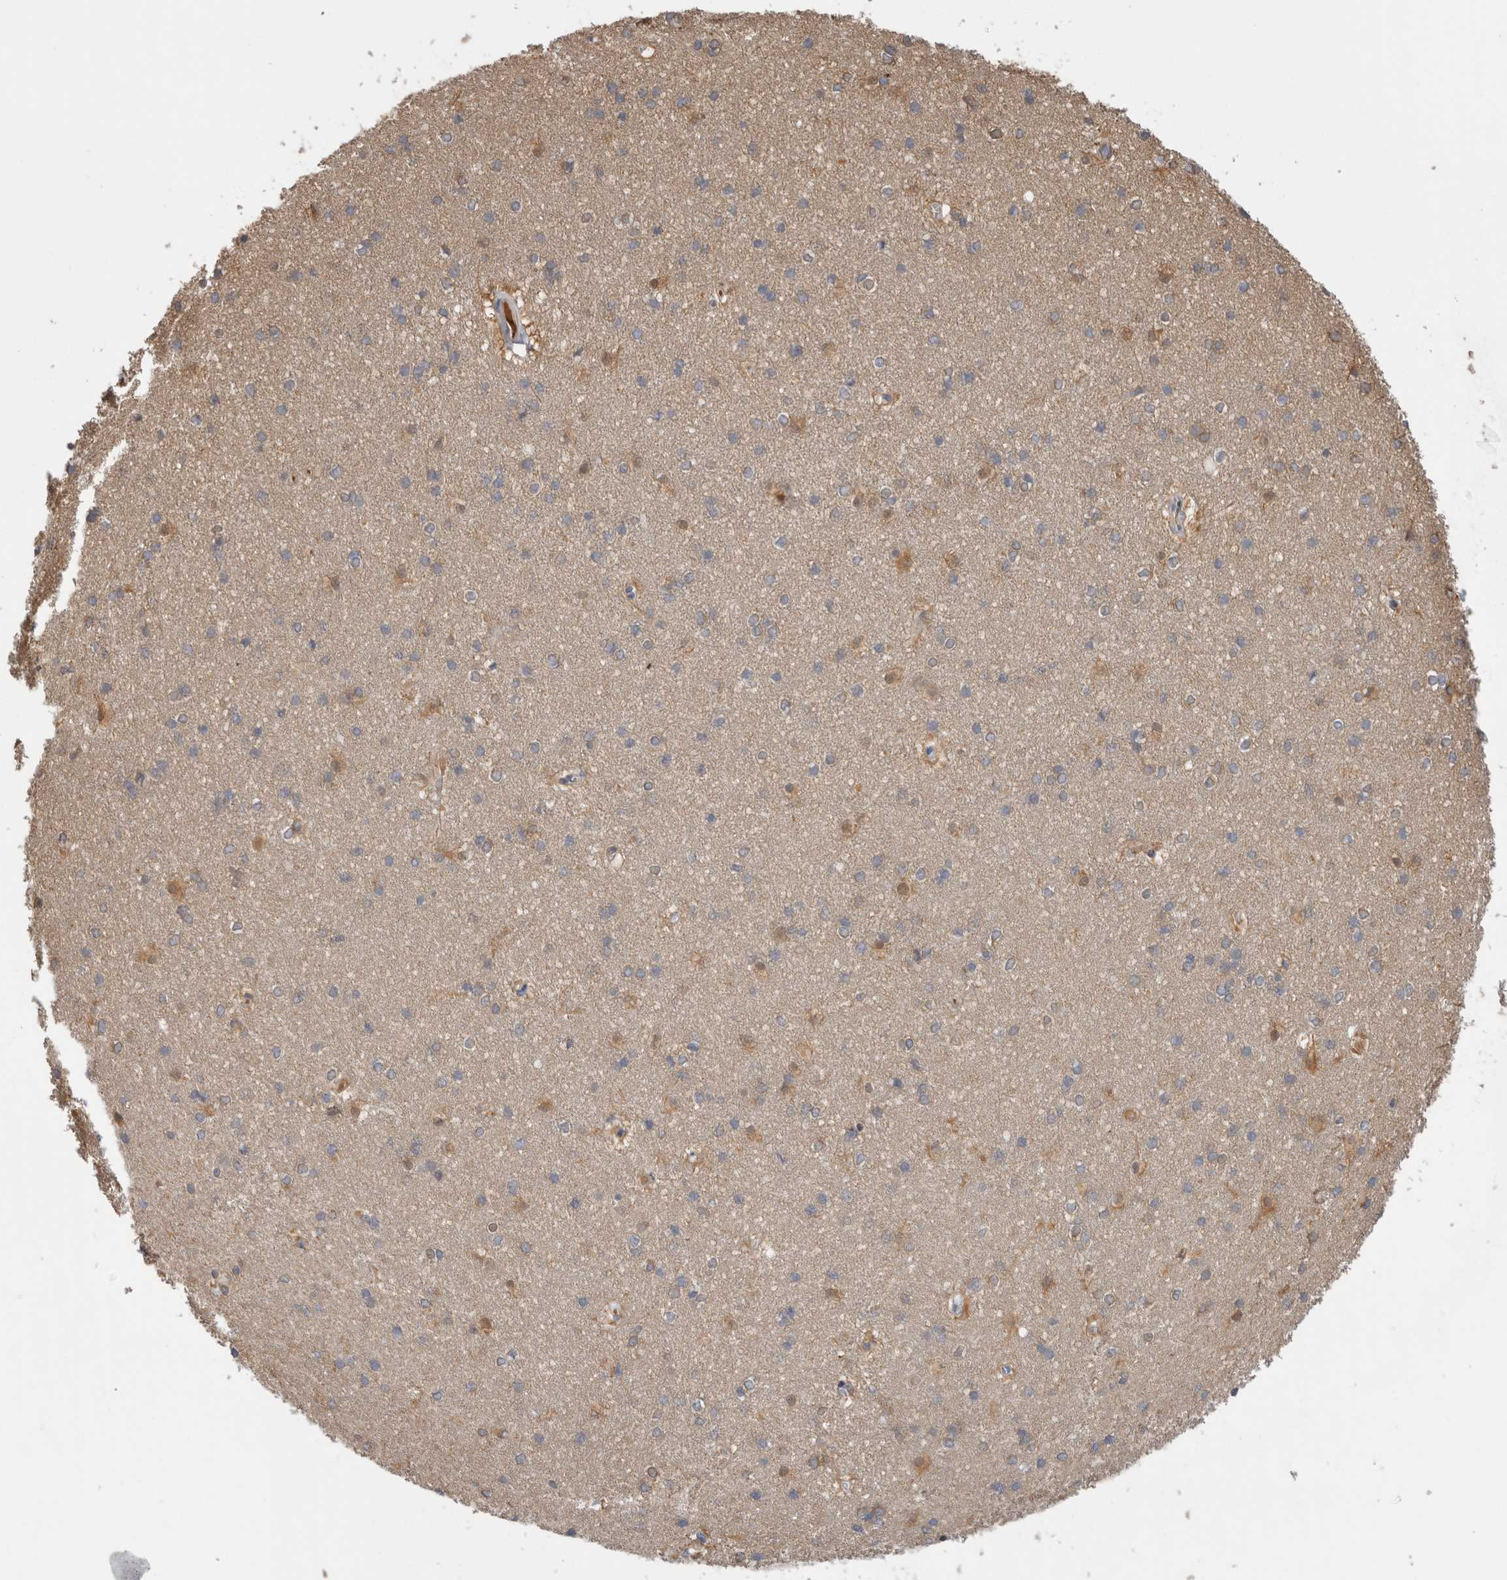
{"staining": {"intensity": "moderate", "quantity": "<25%", "location": "cytoplasmic/membranous,nuclear"}, "tissue": "caudate", "cell_type": "Glial cells", "image_type": "normal", "snomed": [{"axis": "morphology", "description": "Normal tissue, NOS"}, {"axis": "topography", "description": "Lateral ventricle wall"}], "caption": "Immunohistochemistry staining of normal caudate, which shows low levels of moderate cytoplasmic/membranous,nuclear expression in about <25% of glial cells indicating moderate cytoplasmic/membranous,nuclear protein positivity. The staining was performed using DAB (brown) for protein detection and nuclei were counterstained in hematoxylin (blue).", "gene": "SCRN1", "patient": {"sex": "female", "age": 19}}